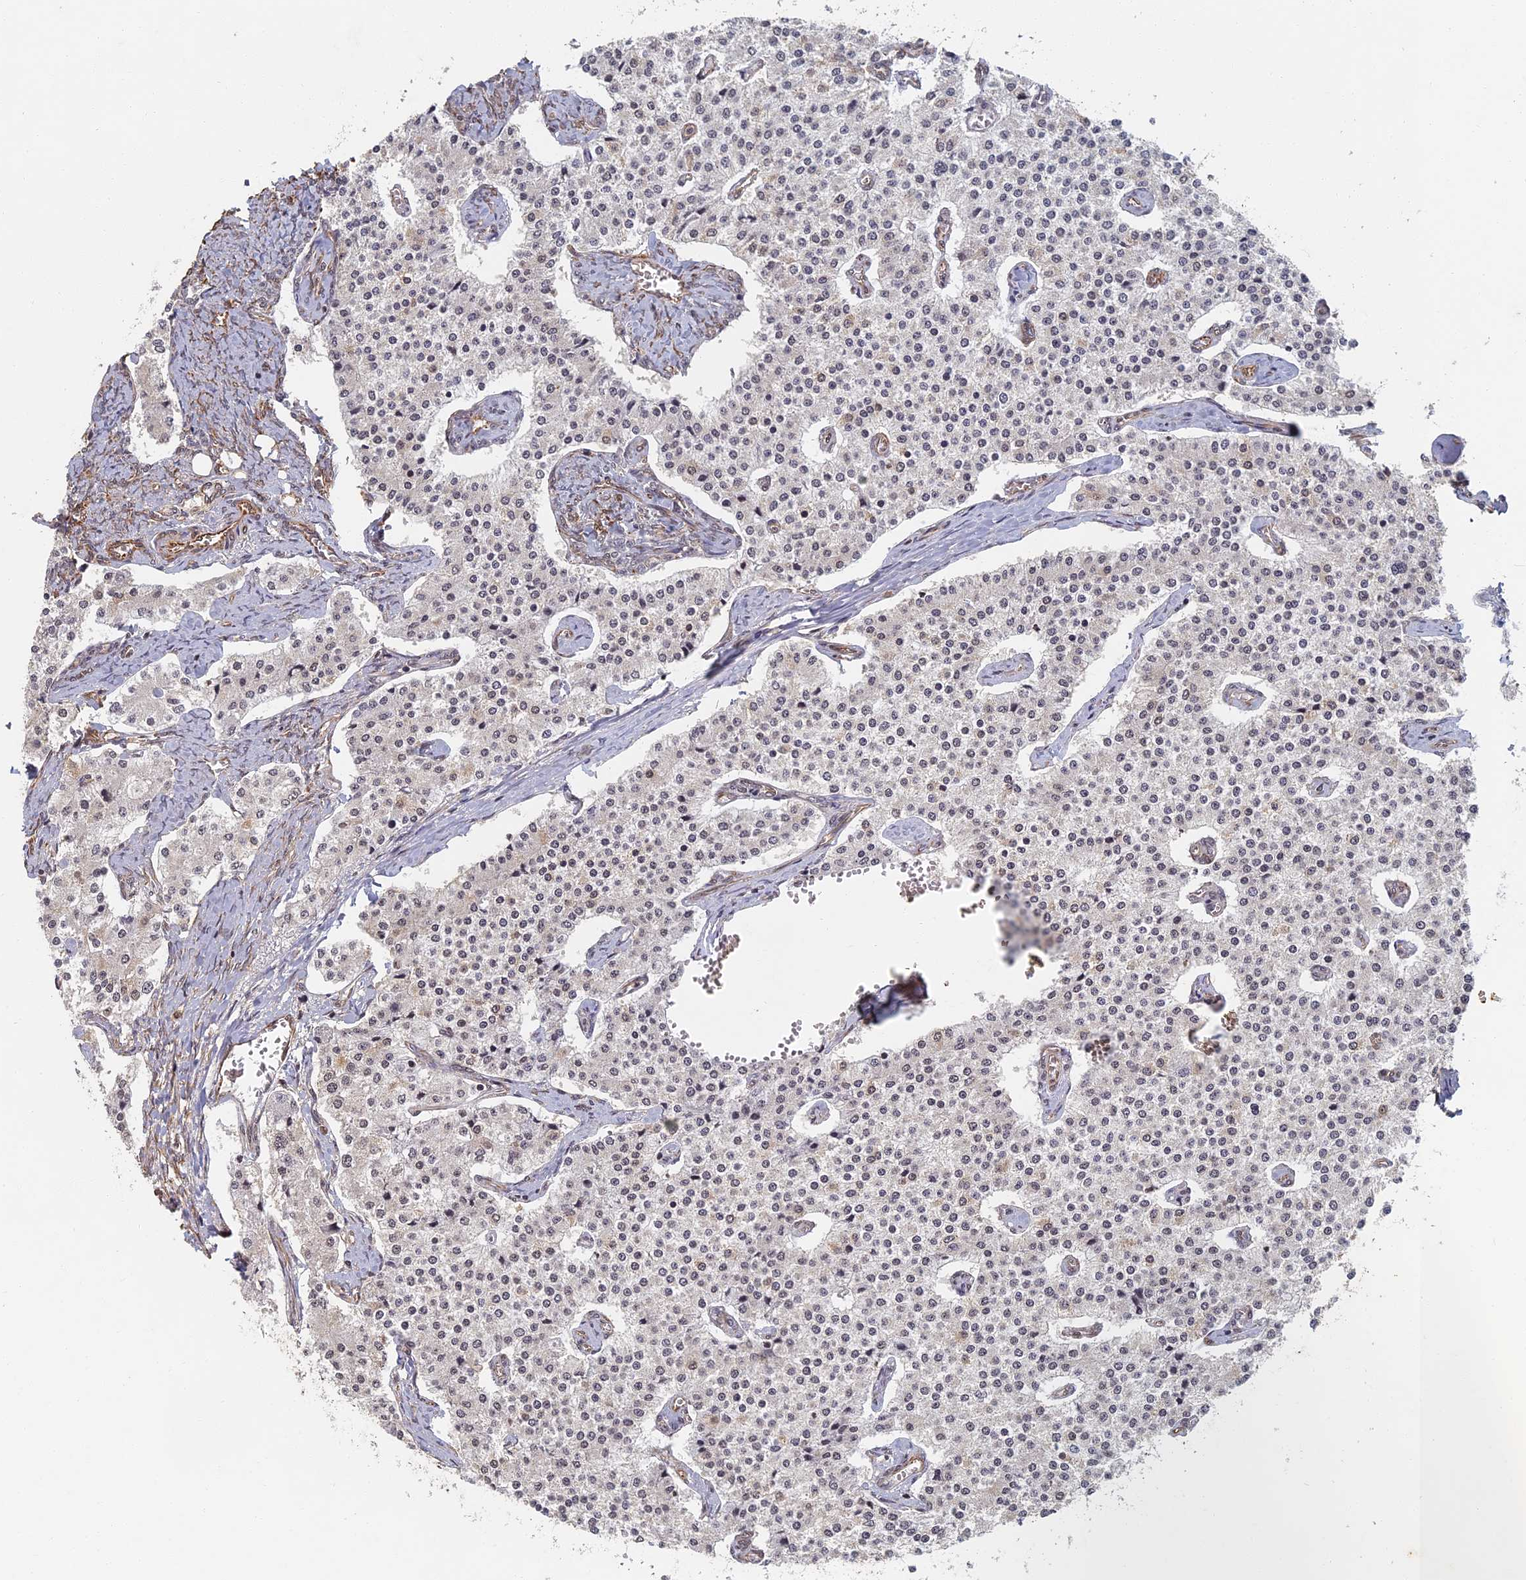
{"staining": {"intensity": "negative", "quantity": "none", "location": "none"}, "tissue": "carcinoid", "cell_type": "Tumor cells", "image_type": "cancer", "snomed": [{"axis": "morphology", "description": "Carcinoid, malignant, NOS"}, {"axis": "topography", "description": "Colon"}], "caption": "This is an IHC photomicrograph of carcinoid. There is no staining in tumor cells.", "gene": "ABCB10", "patient": {"sex": "female", "age": 52}}